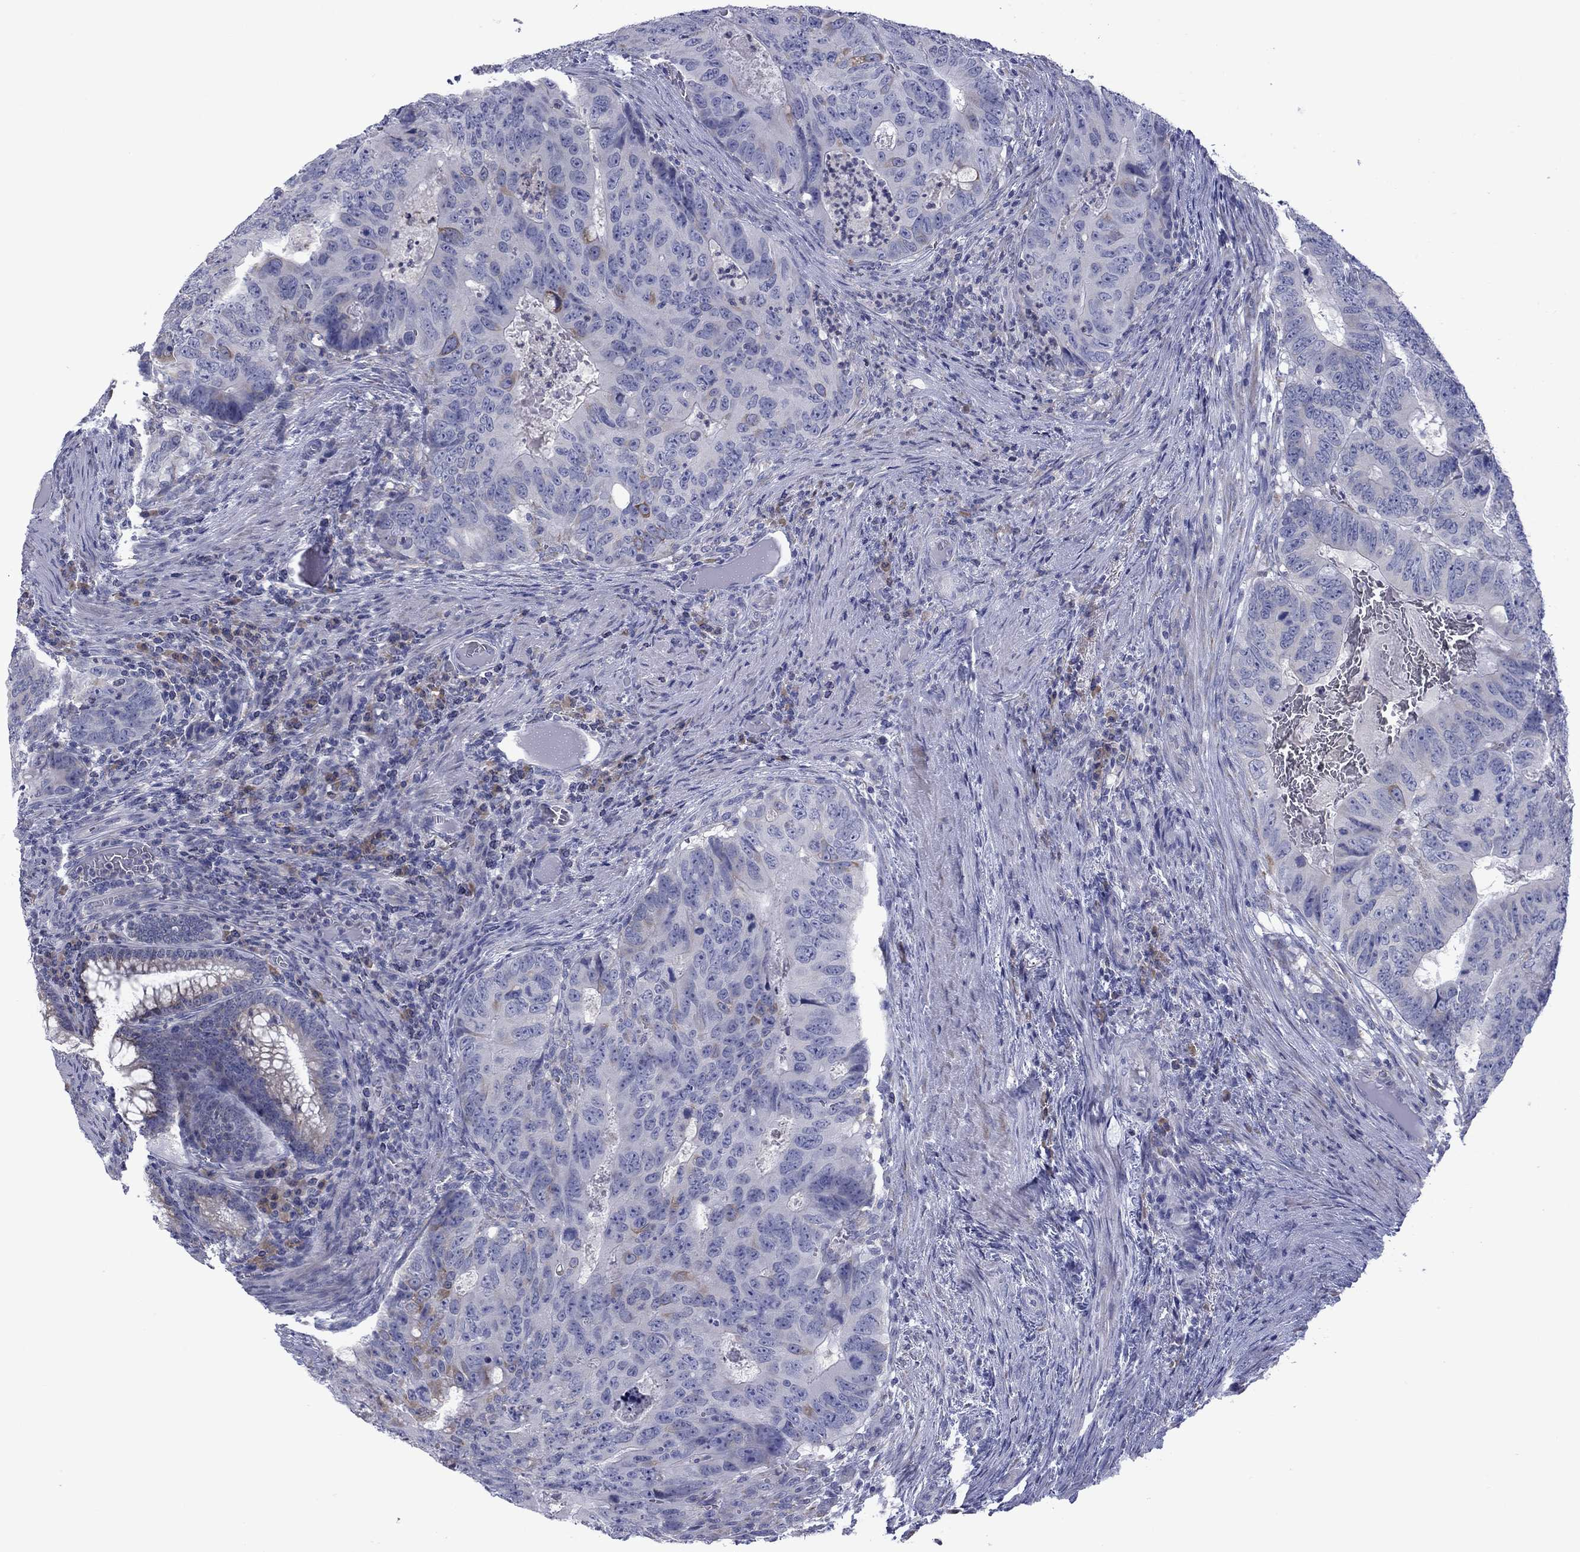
{"staining": {"intensity": "weak", "quantity": "<25%", "location": "cytoplasmic/membranous"}, "tissue": "colorectal cancer", "cell_type": "Tumor cells", "image_type": "cancer", "snomed": [{"axis": "morphology", "description": "Adenocarcinoma, NOS"}, {"axis": "topography", "description": "Colon"}], "caption": "Immunohistochemistry (IHC) micrograph of neoplastic tissue: adenocarcinoma (colorectal) stained with DAB (3,3'-diaminobenzidine) demonstrates no significant protein expression in tumor cells.", "gene": "TMPRSS11A", "patient": {"sex": "male", "age": 79}}